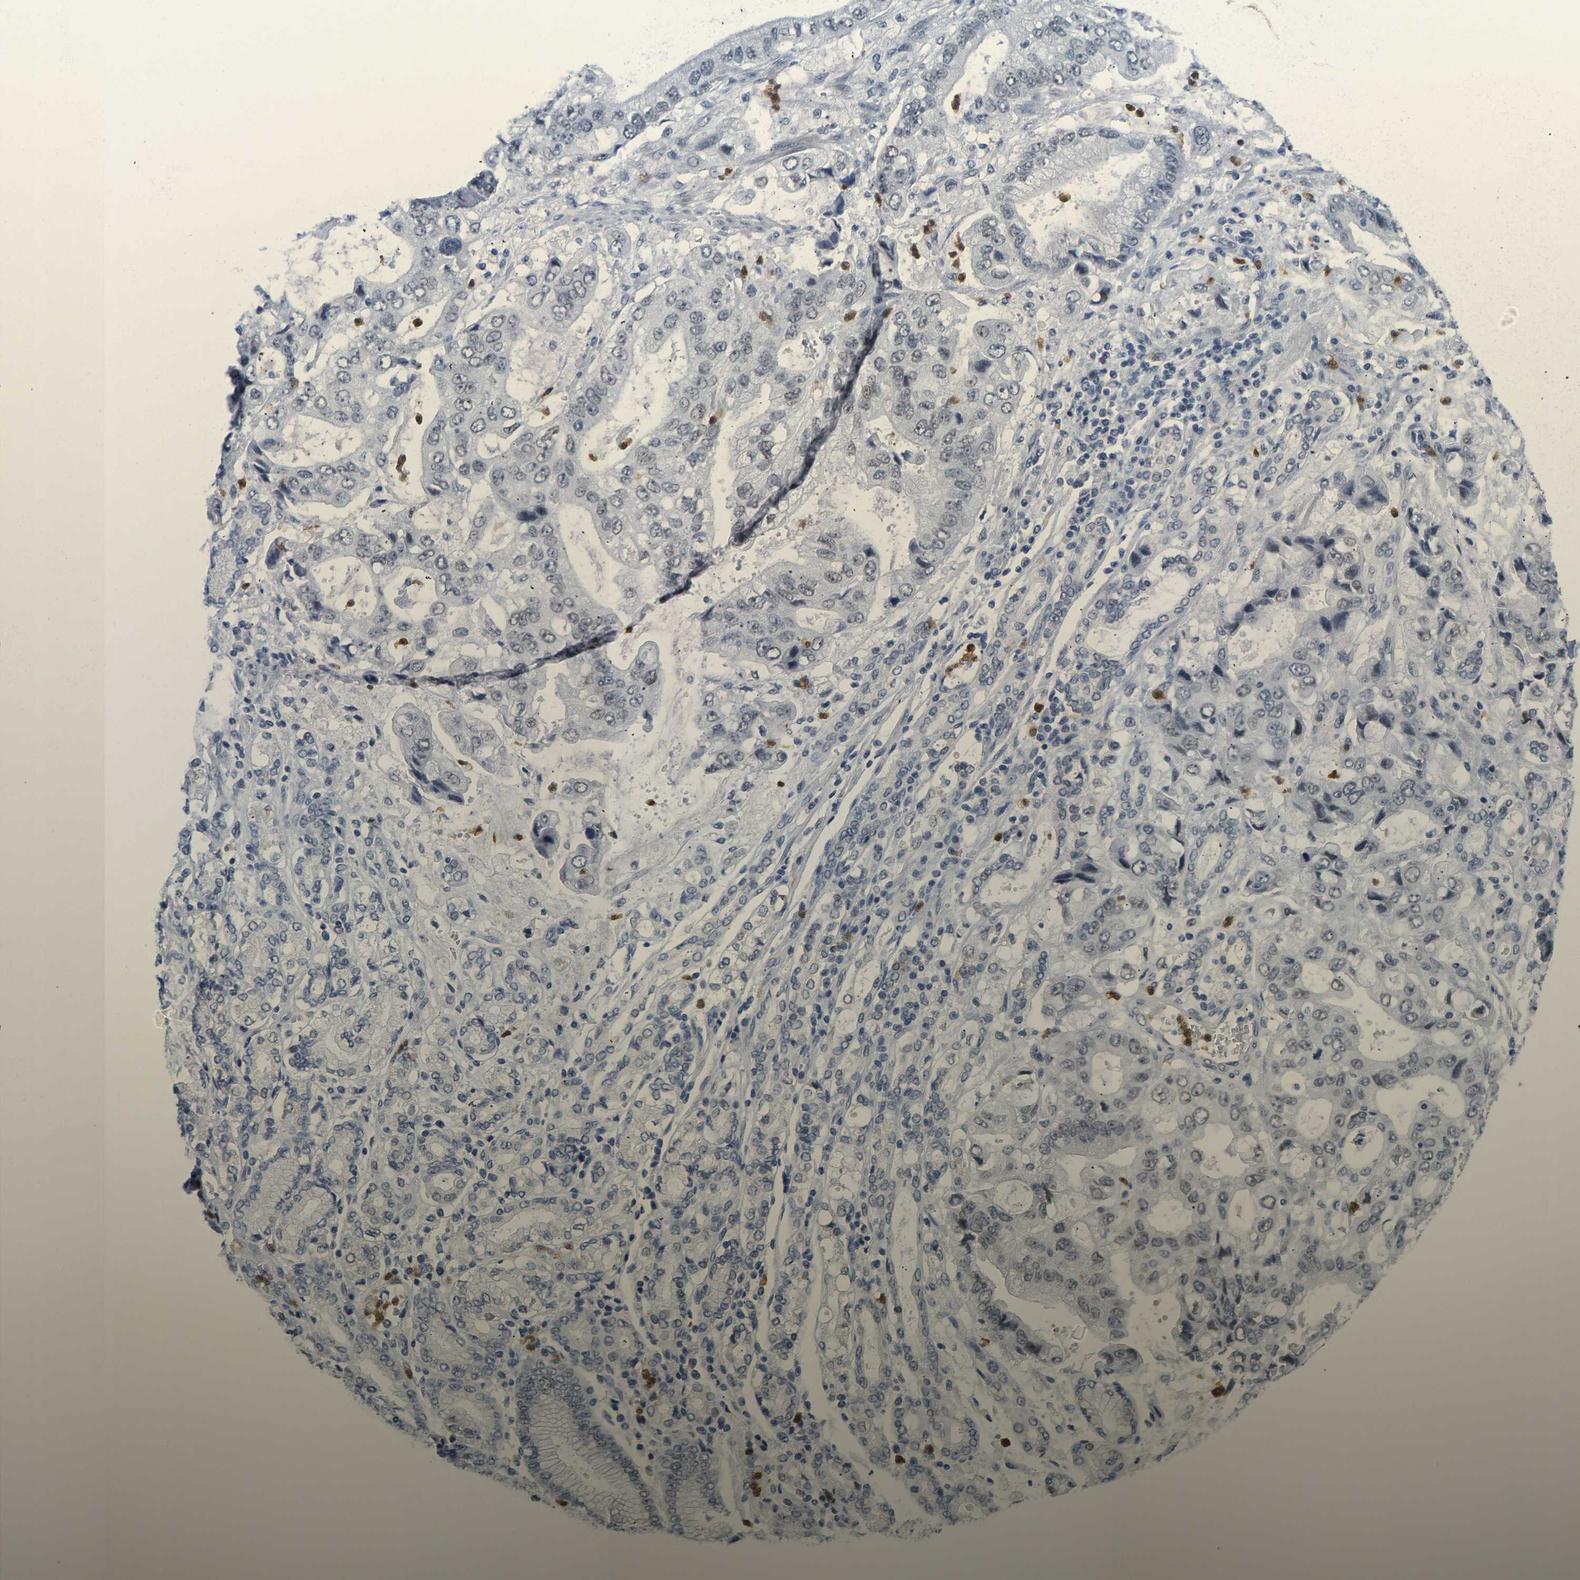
{"staining": {"intensity": "negative", "quantity": "none", "location": "none"}, "tissue": "stomach cancer", "cell_type": "Tumor cells", "image_type": "cancer", "snomed": [{"axis": "morphology", "description": "Normal tissue, NOS"}, {"axis": "morphology", "description": "Adenocarcinoma, NOS"}, {"axis": "topography", "description": "Stomach"}], "caption": "Immunohistochemistry (IHC) of human stomach cancer shows no staining in tumor cells. (DAB (3,3'-diaminobenzidine) immunohistochemistry (IHC) with hematoxylin counter stain).", "gene": "TXNDC2", "patient": {"sex": "male", "age": 62}}